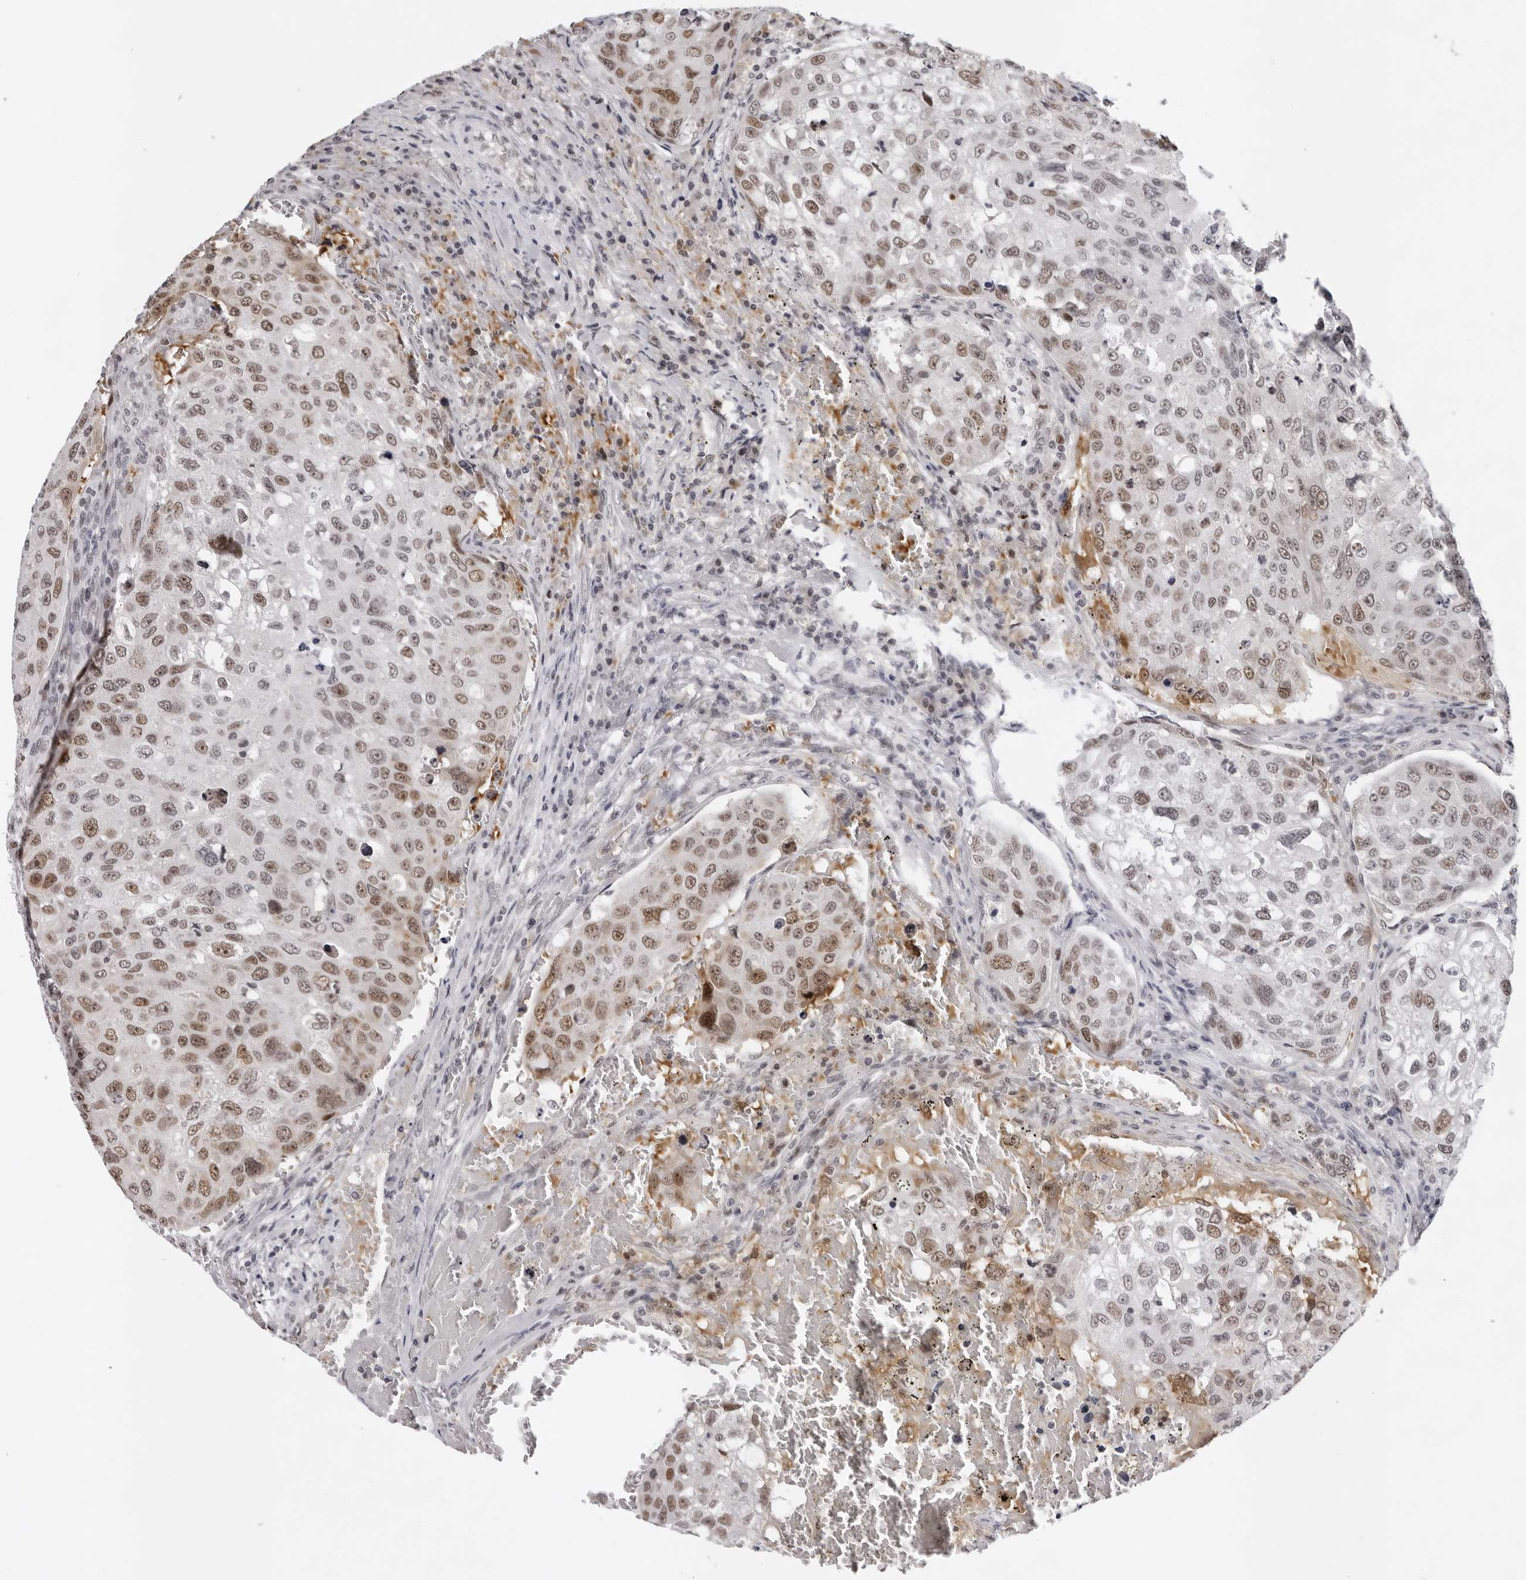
{"staining": {"intensity": "moderate", "quantity": ">75%", "location": "nuclear"}, "tissue": "urothelial cancer", "cell_type": "Tumor cells", "image_type": "cancer", "snomed": [{"axis": "morphology", "description": "Urothelial carcinoma, High grade"}, {"axis": "topography", "description": "Lymph node"}, {"axis": "topography", "description": "Urinary bladder"}], "caption": "Tumor cells demonstrate medium levels of moderate nuclear expression in about >75% of cells in high-grade urothelial carcinoma.", "gene": "USP1", "patient": {"sex": "male", "age": 51}}